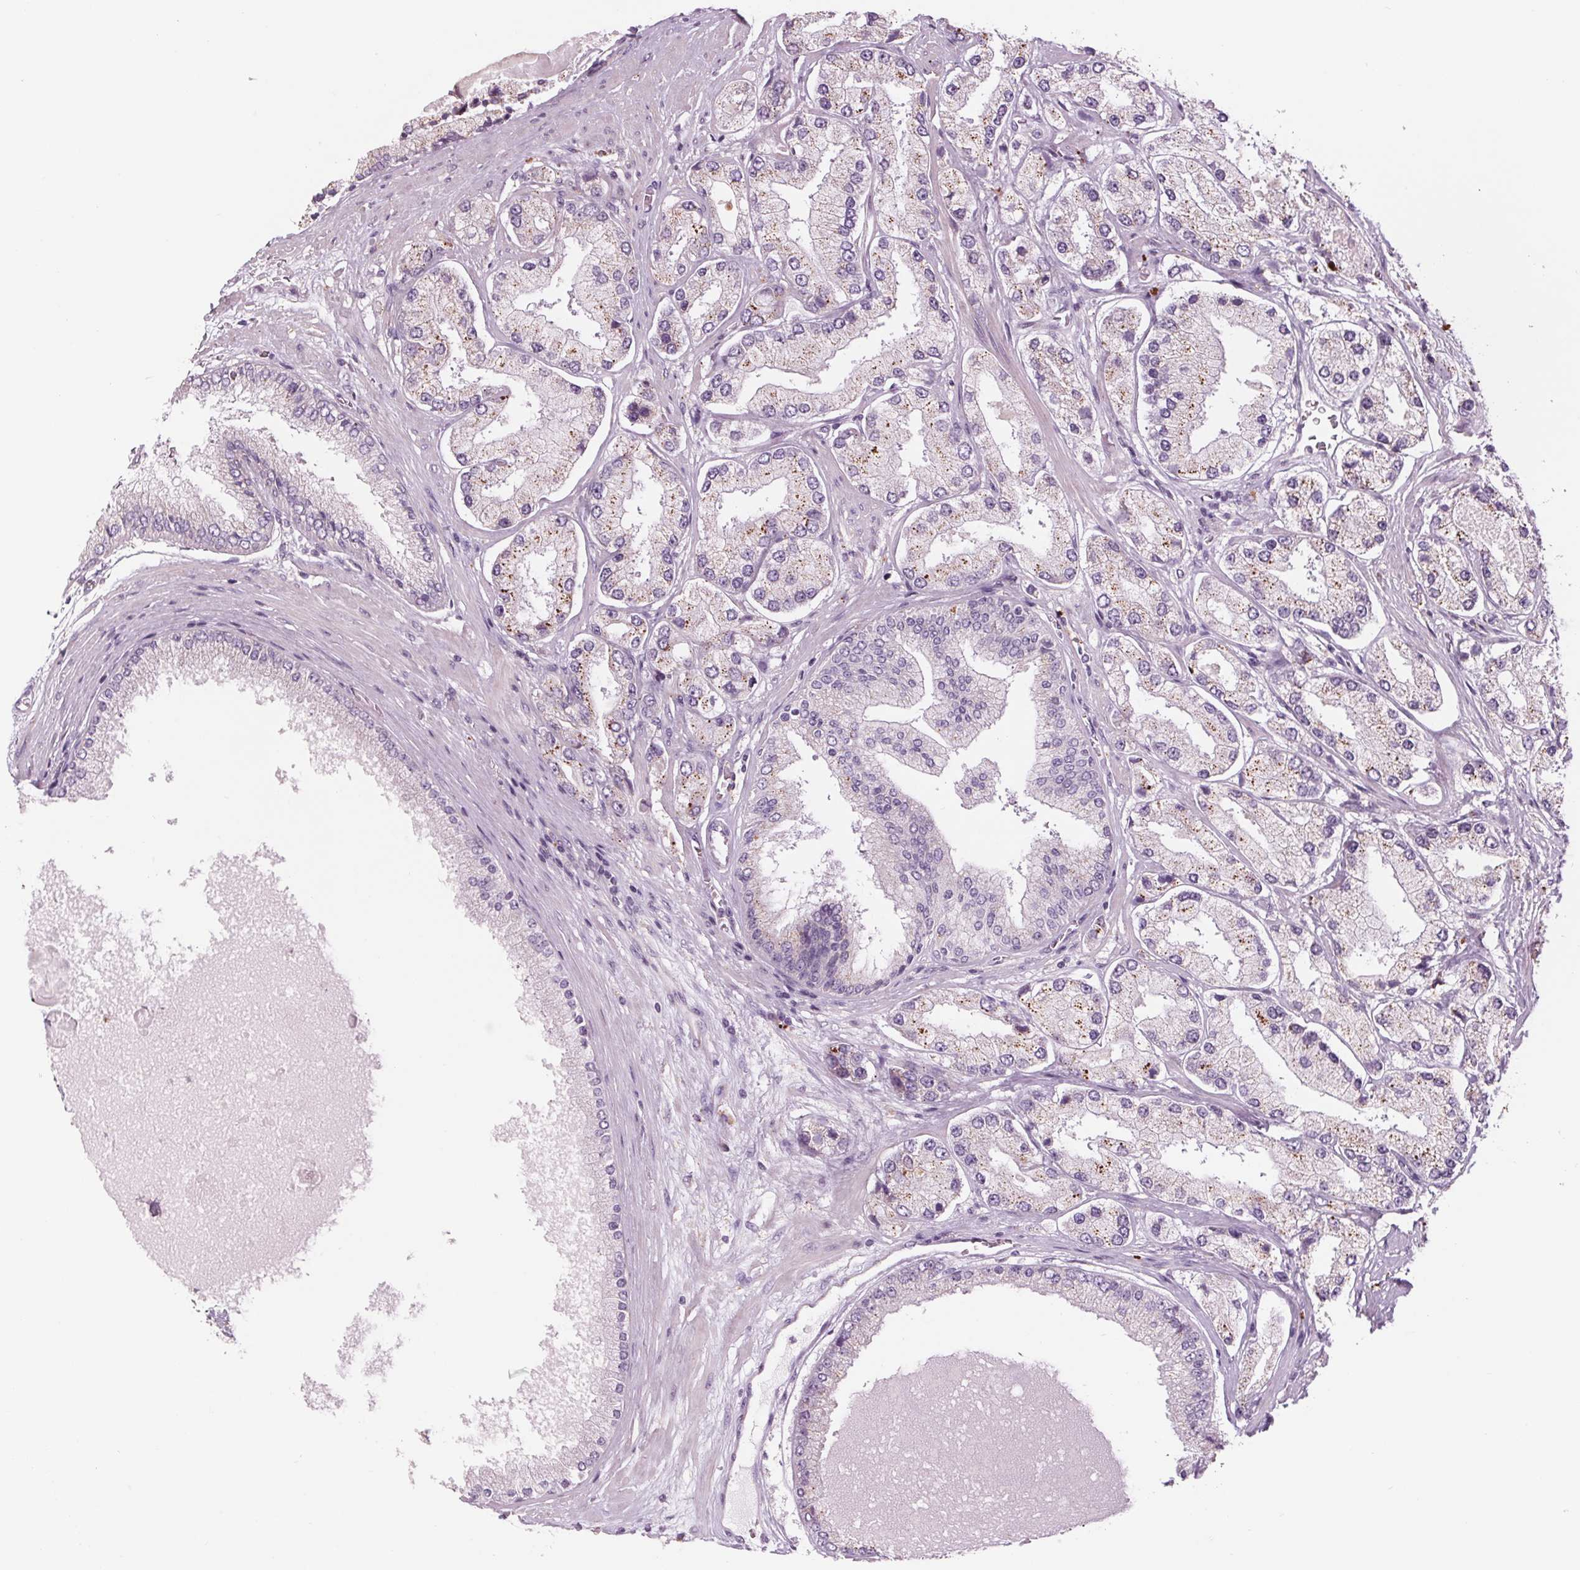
{"staining": {"intensity": "moderate", "quantity": "25%-75%", "location": "cytoplasmic/membranous"}, "tissue": "prostate cancer", "cell_type": "Tumor cells", "image_type": "cancer", "snomed": [{"axis": "morphology", "description": "Adenocarcinoma, High grade"}, {"axis": "topography", "description": "Prostate"}], "caption": "Protein staining displays moderate cytoplasmic/membranous positivity in approximately 25%-75% of tumor cells in adenocarcinoma (high-grade) (prostate). Using DAB (brown) and hematoxylin (blue) stains, captured at high magnification using brightfield microscopy.", "gene": "SAMD5", "patient": {"sex": "male", "age": 67}}